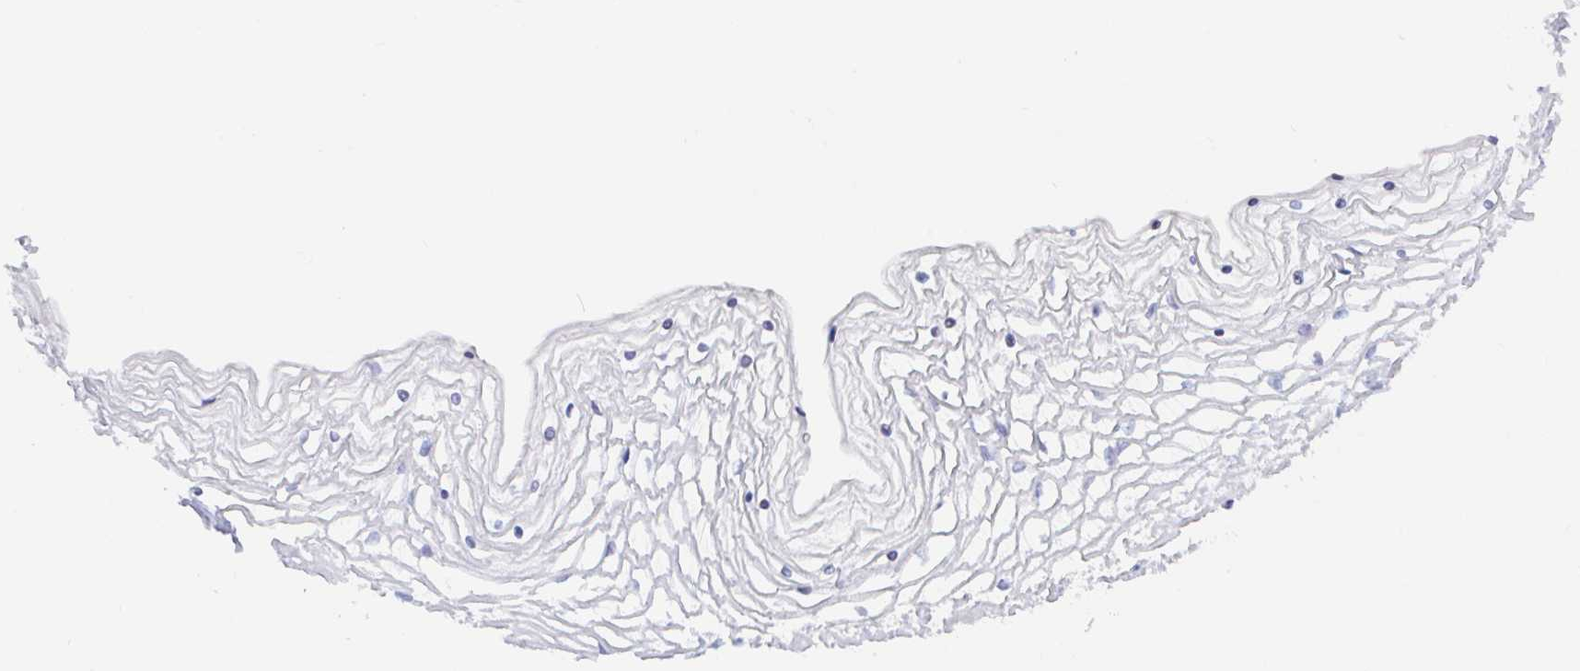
{"staining": {"intensity": "negative", "quantity": "none", "location": "none"}, "tissue": "vagina", "cell_type": "Squamous epithelial cells", "image_type": "normal", "snomed": [{"axis": "morphology", "description": "Normal tissue, NOS"}, {"axis": "topography", "description": "Vagina"}], "caption": "Vagina was stained to show a protein in brown. There is no significant positivity in squamous epithelial cells. The staining was performed using DAB (3,3'-diaminobenzidine) to visualize the protein expression in brown, while the nuclei were stained in blue with hematoxylin (Magnification: 20x).", "gene": "ENSG00000271254", "patient": {"sex": "female", "age": 45}}